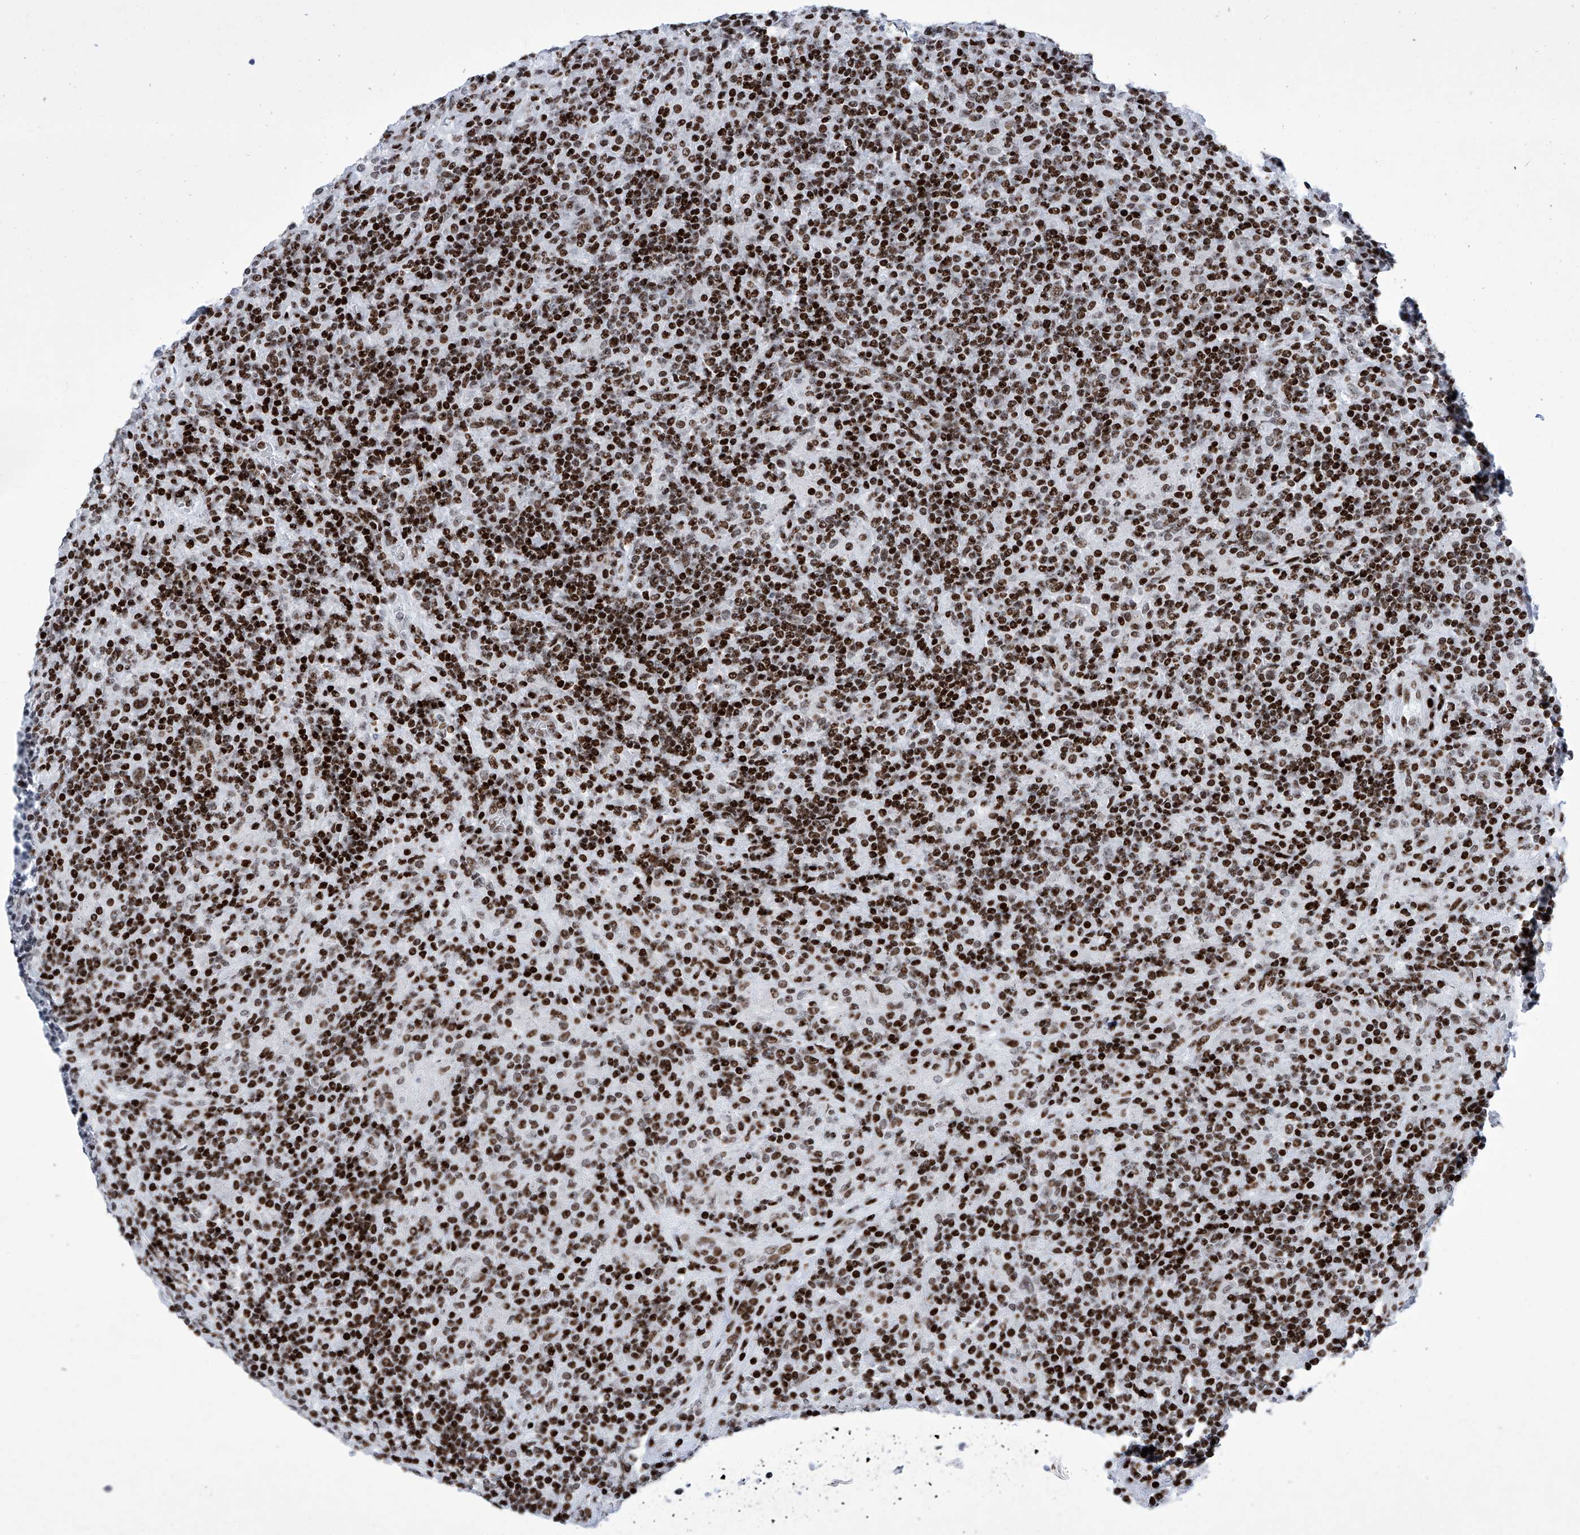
{"staining": {"intensity": "moderate", "quantity": "25%-75%", "location": "nuclear"}, "tissue": "lymphoma", "cell_type": "Tumor cells", "image_type": "cancer", "snomed": [{"axis": "morphology", "description": "Hodgkin's disease, NOS"}, {"axis": "topography", "description": "Lymph node"}], "caption": "IHC staining of lymphoma, which exhibits medium levels of moderate nuclear expression in about 25%-75% of tumor cells indicating moderate nuclear protein staining. The staining was performed using DAB (brown) for protein detection and nuclei were counterstained in hematoxylin (blue).", "gene": "HEY2", "patient": {"sex": "male", "age": 70}}